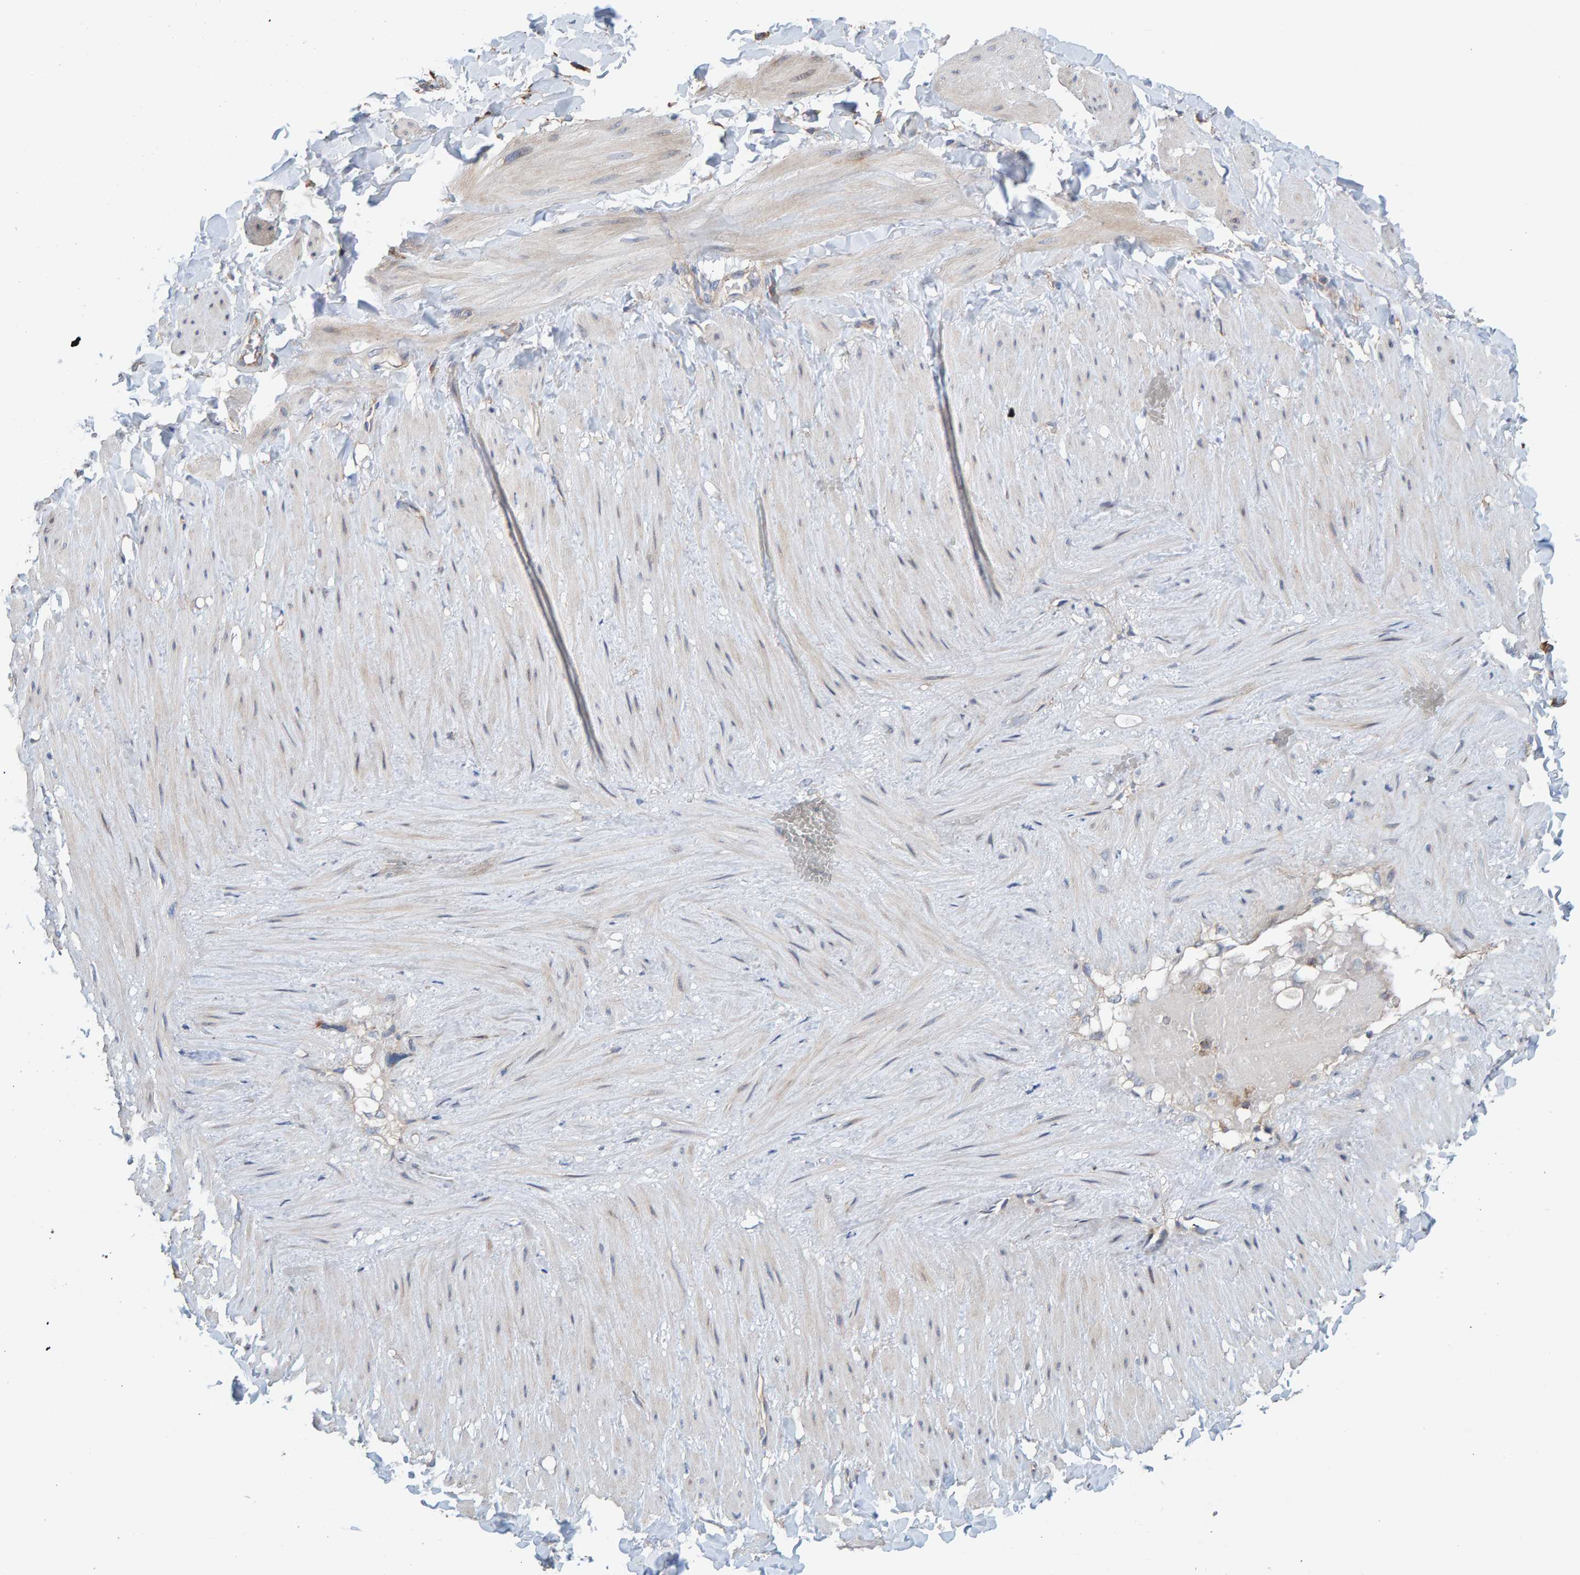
{"staining": {"intensity": "moderate", "quantity": ">75%", "location": "cytoplasmic/membranous"}, "tissue": "adipose tissue", "cell_type": "Adipocytes", "image_type": "normal", "snomed": [{"axis": "morphology", "description": "Normal tissue, NOS"}, {"axis": "topography", "description": "Adipose tissue"}, {"axis": "topography", "description": "Vascular tissue"}, {"axis": "topography", "description": "Peripheral nerve tissue"}], "caption": "IHC staining of benign adipose tissue, which shows medium levels of moderate cytoplasmic/membranous staining in about >75% of adipocytes indicating moderate cytoplasmic/membranous protein expression. The staining was performed using DAB (brown) for protein detection and nuclei were counterstained in hematoxylin (blue).", "gene": "RGP1", "patient": {"sex": "male", "age": 25}}